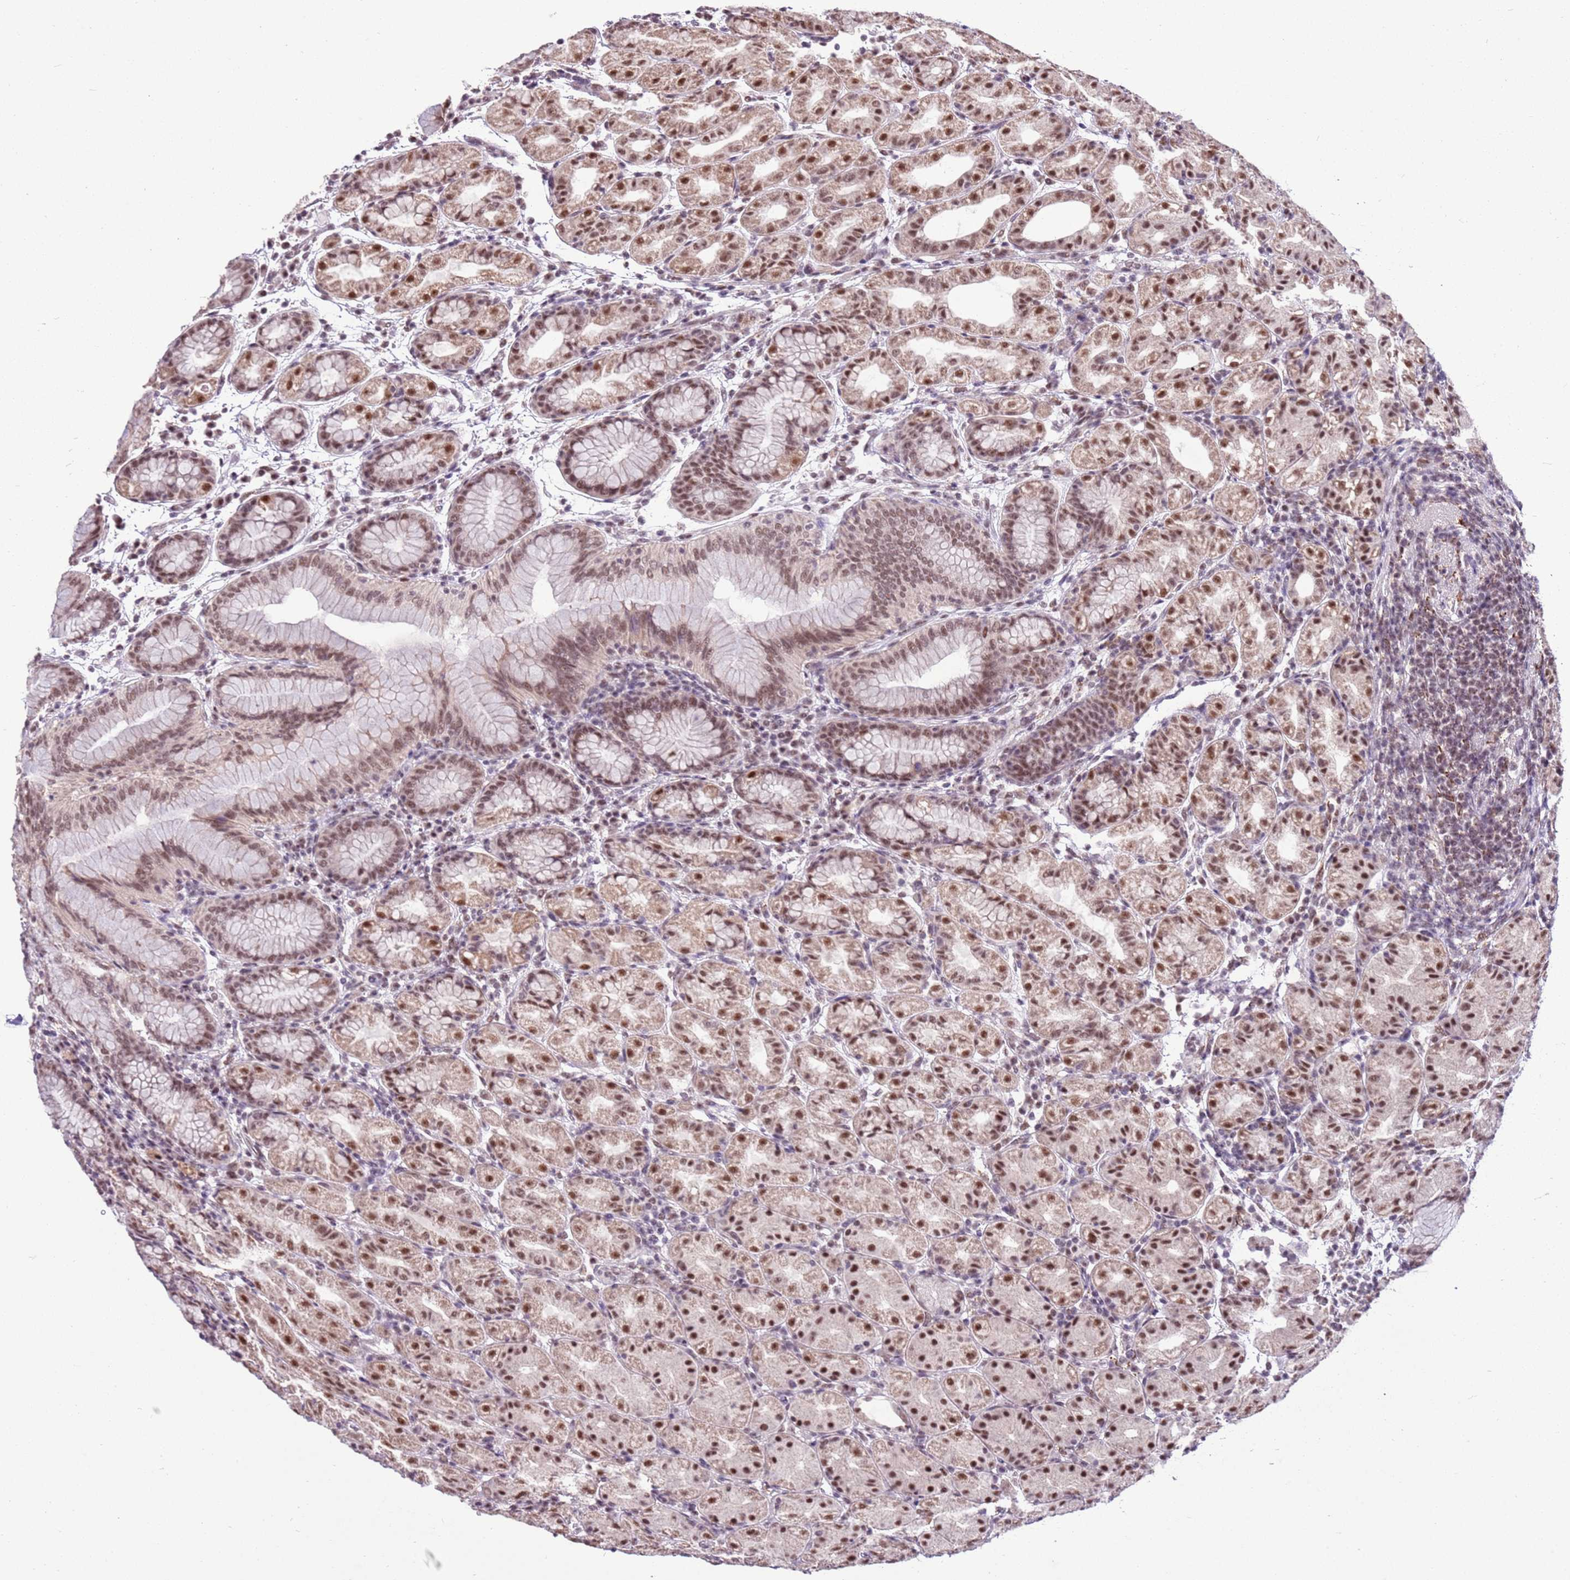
{"staining": {"intensity": "strong", "quantity": ">75%", "location": "nuclear"}, "tissue": "stomach", "cell_type": "Glandular cells", "image_type": "normal", "snomed": [{"axis": "morphology", "description": "Normal tissue, NOS"}, {"axis": "topography", "description": "Stomach"}], "caption": "Glandular cells display strong nuclear staining in approximately >75% of cells in normal stomach.", "gene": "AKAP8L", "patient": {"sex": "female", "age": 79}}